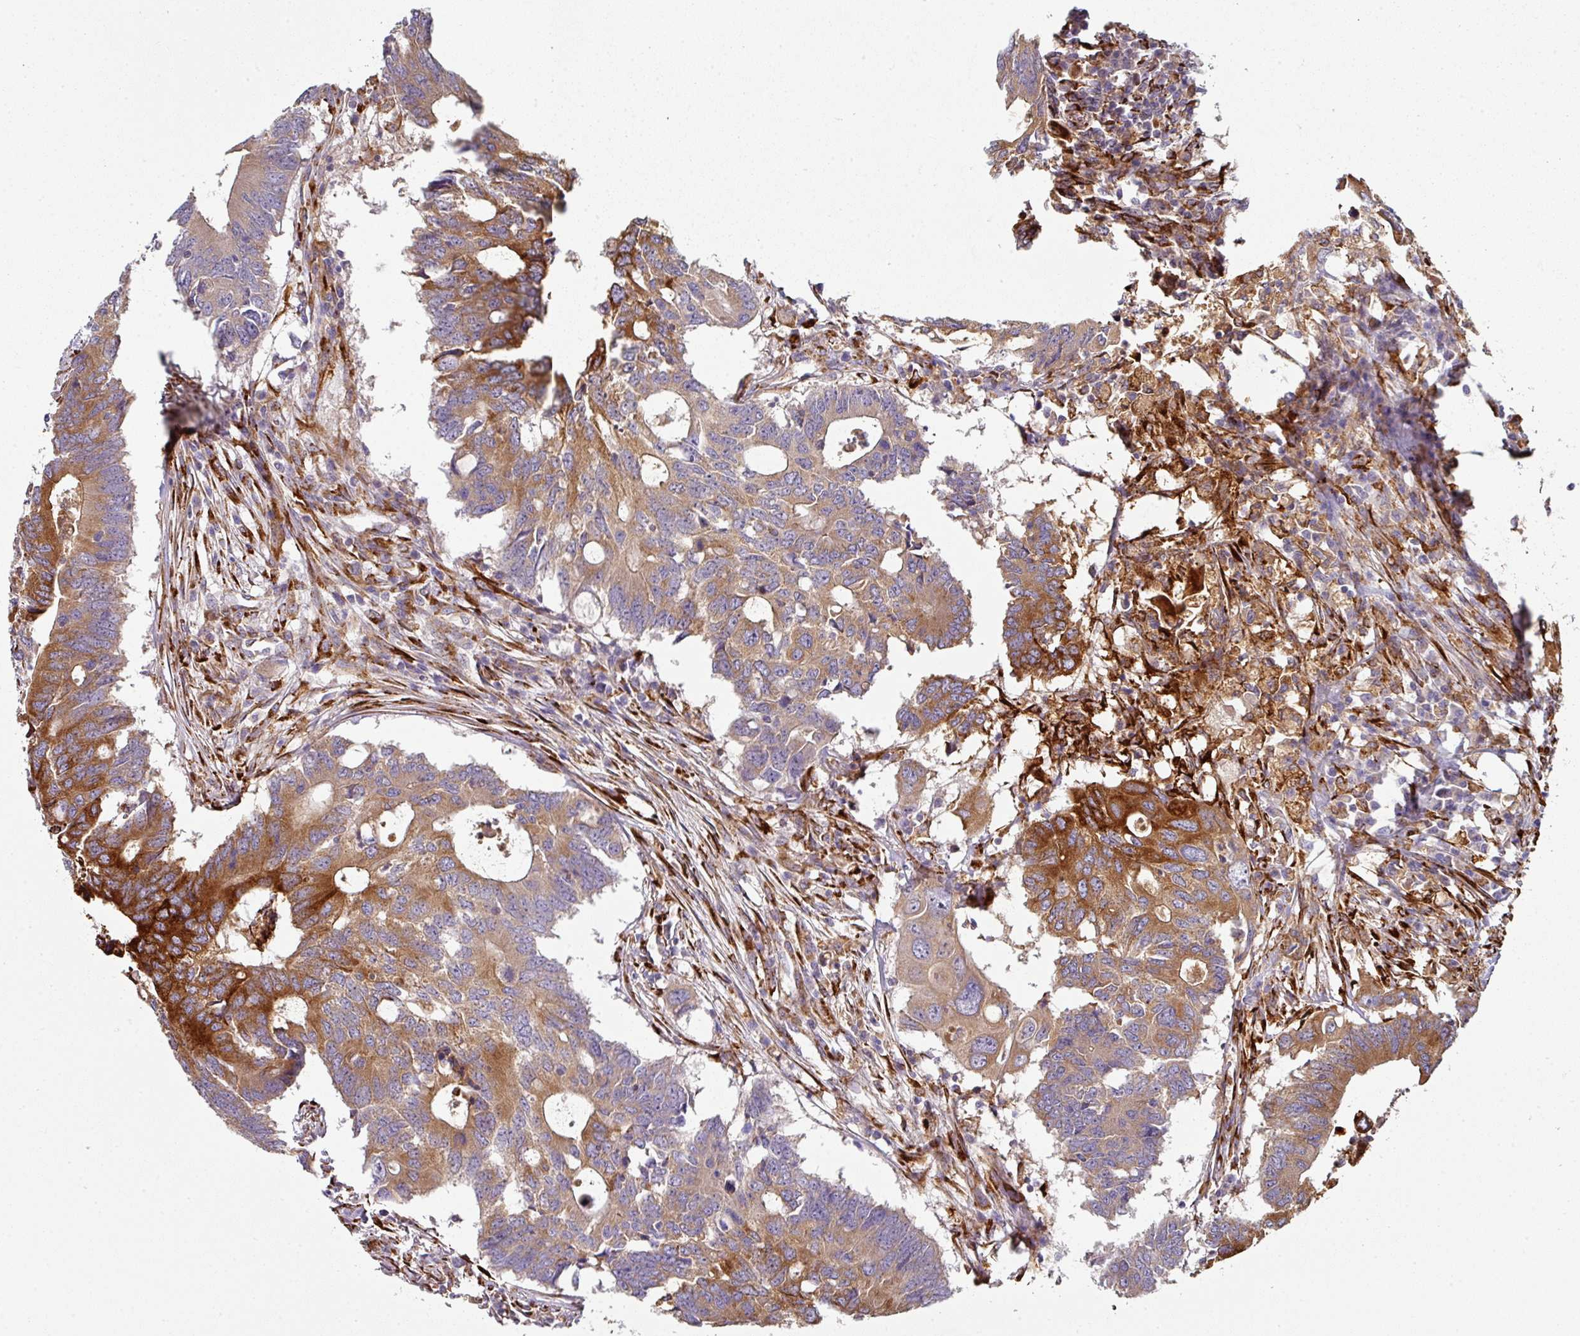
{"staining": {"intensity": "strong", "quantity": "25%-75%", "location": "cytoplasmic/membranous"}, "tissue": "colorectal cancer", "cell_type": "Tumor cells", "image_type": "cancer", "snomed": [{"axis": "morphology", "description": "Adenocarcinoma, NOS"}, {"axis": "topography", "description": "Colon"}], "caption": "An image of human colorectal adenocarcinoma stained for a protein displays strong cytoplasmic/membranous brown staining in tumor cells.", "gene": "ZNF268", "patient": {"sex": "male", "age": 71}}